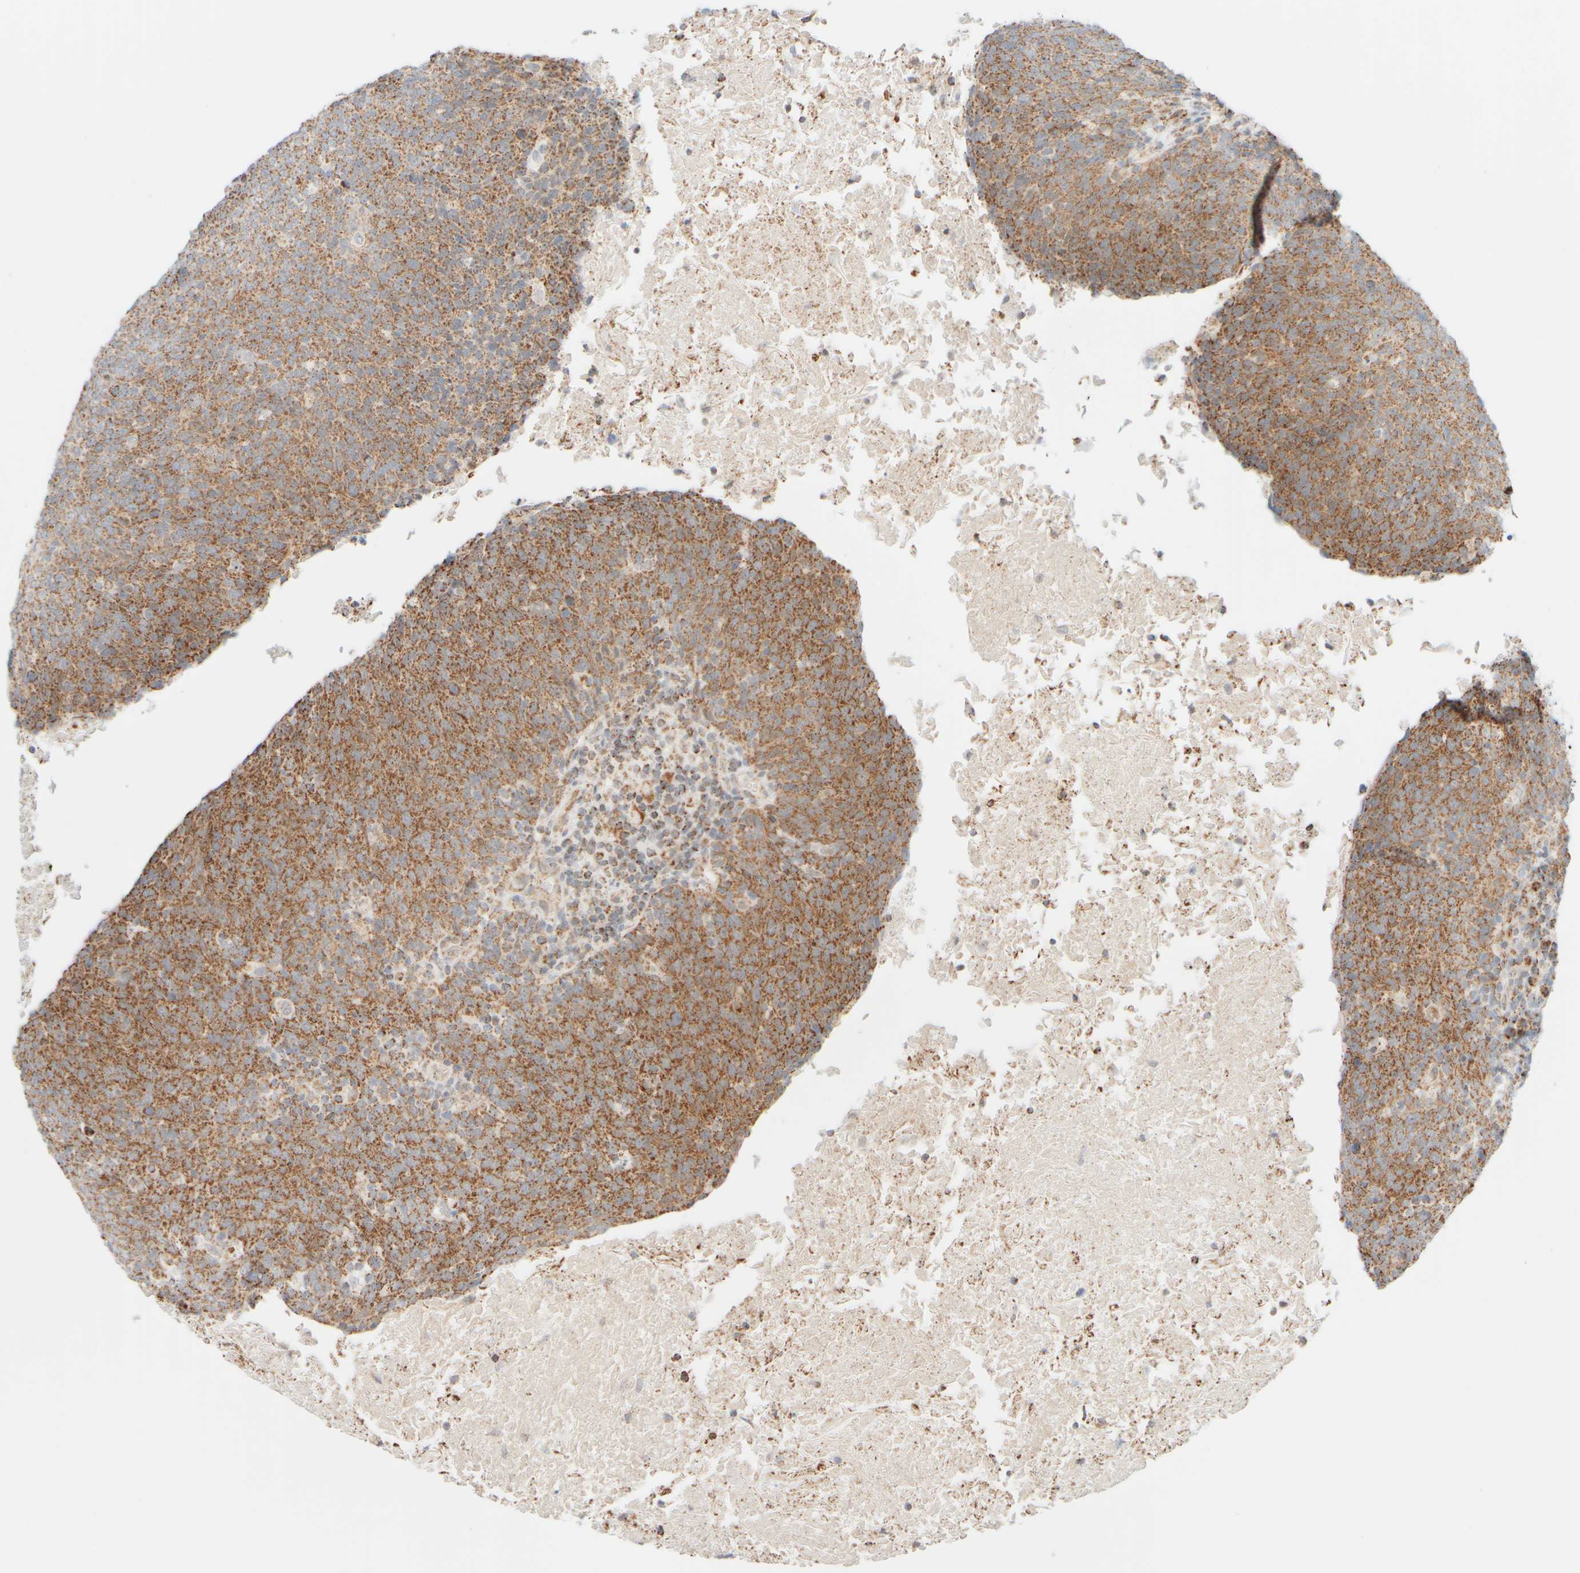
{"staining": {"intensity": "moderate", "quantity": ">75%", "location": "cytoplasmic/membranous"}, "tissue": "head and neck cancer", "cell_type": "Tumor cells", "image_type": "cancer", "snomed": [{"axis": "morphology", "description": "Squamous cell carcinoma, NOS"}, {"axis": "morphology", "description": "Squamous cell carcinoma, metastatic, NOS"}, {"axis": "topography", "description": "Lymph node"}, {"axis": "topography", "description": "Head-Neck"}], "caption": "Immunohistochemical staining of human head and neck cancer (metastatic squamous cell carcinoma) reveals medium levels of moderate cytoplasmic/membranous staining in approximately >75% of tumor cells. The staining was performed using DAB (3,3'-diaminobenzidine) to visualize the protein expression in brown, while the nuclei were stained in blue with hematoxylin (Magnification: 20x).", "gene": "PPM1K", "patient": {"sex": "male", "age": 62}}